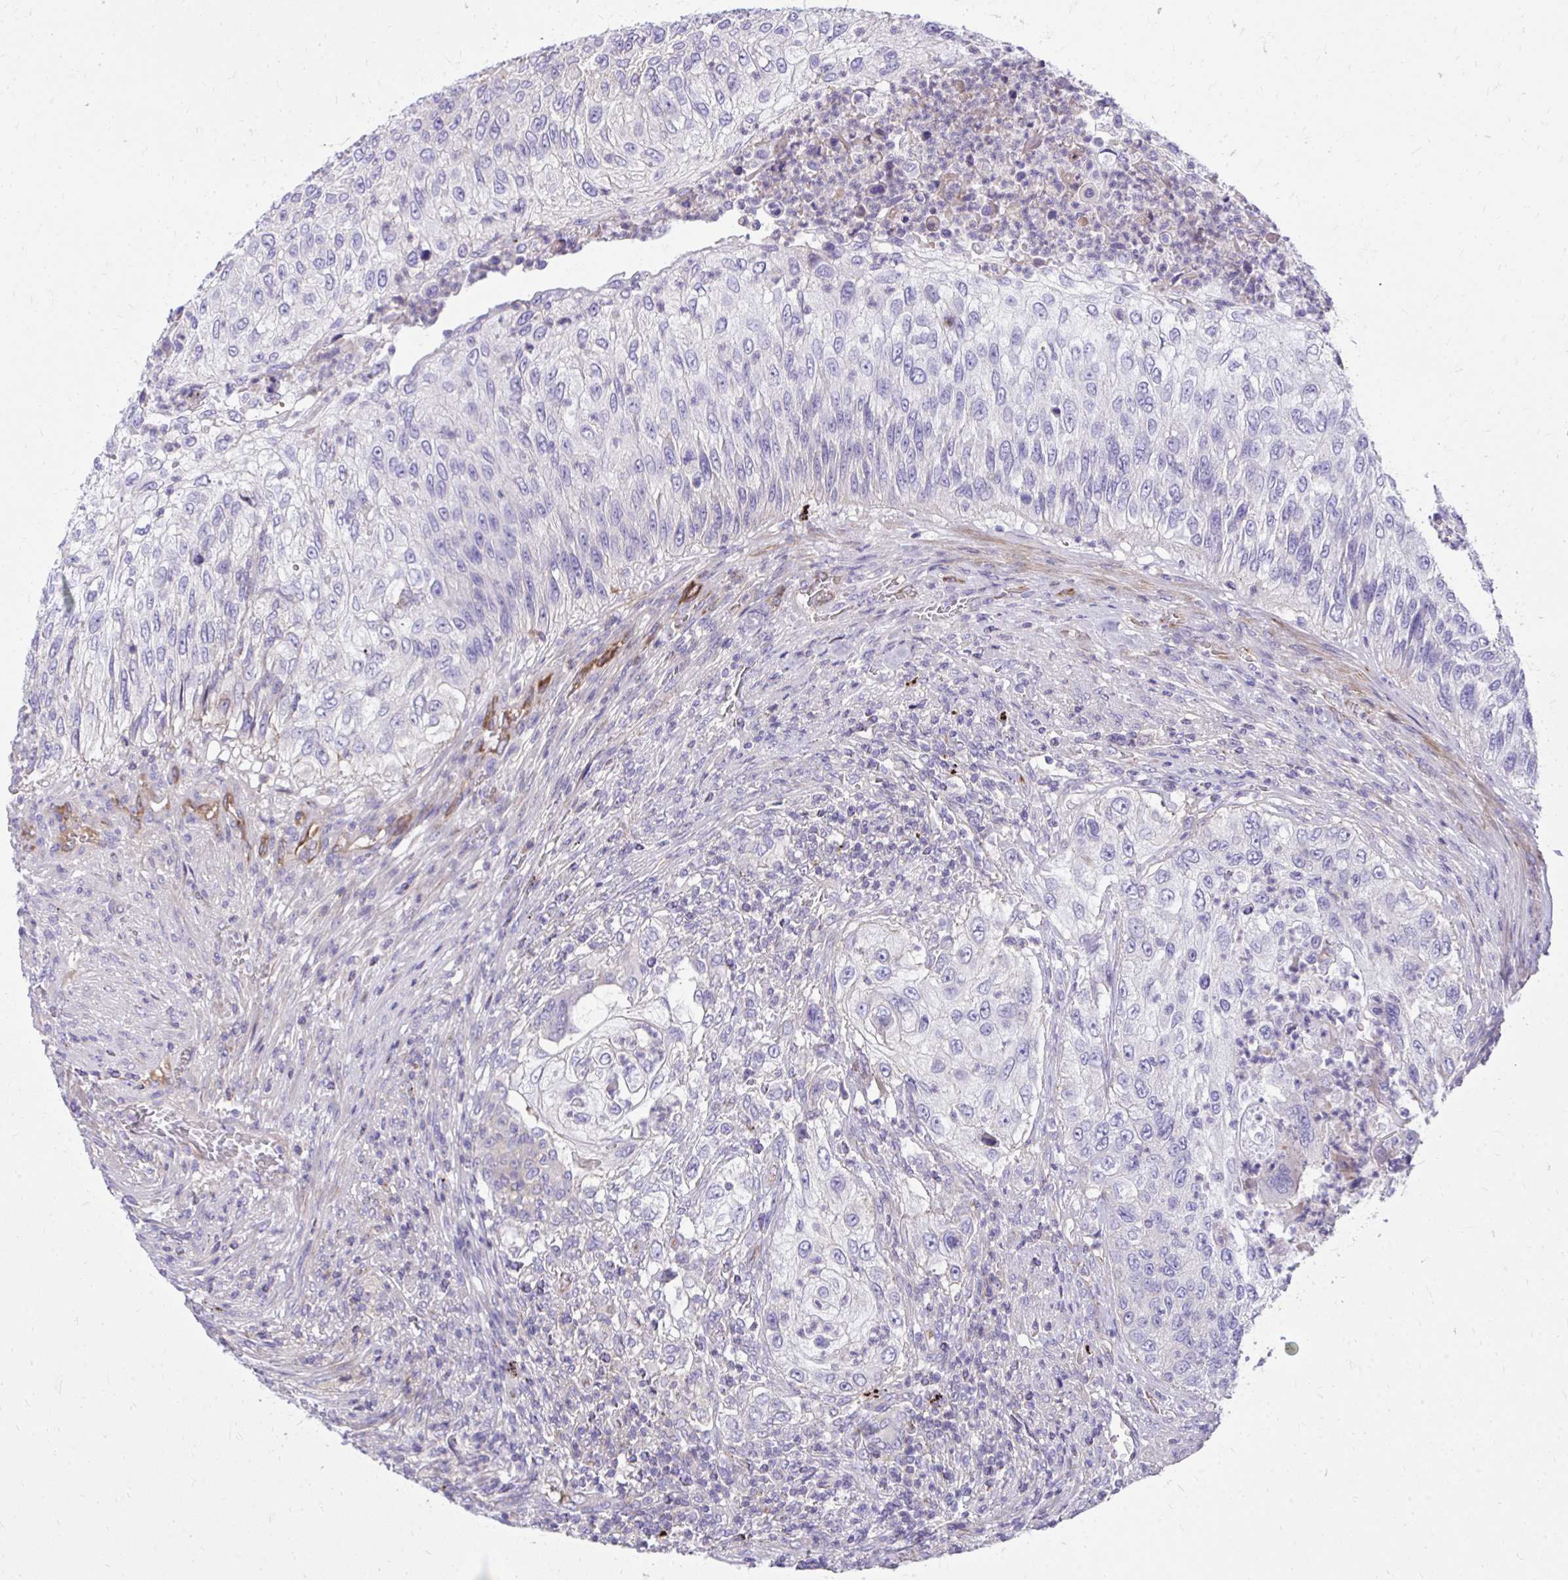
{"staining": {"intensity": "negative", "quantity": "none", "location": "none"}, "tissue": "urothelial cancer", "cell_type": "Tumor cells", "image_type": "cancer", "snomed": [{"axis": "morphology", "description": "Urothelial carcinoma, High grade"}, {"axis": "topography", "description": "Urinary bladder"}], "caption": "A histopathology image of human high-grade urothelial carcinoma is negative for staining in tumor cells.", "gene": "TP53I11", "patient": {"sex": "female", "age": 60}}